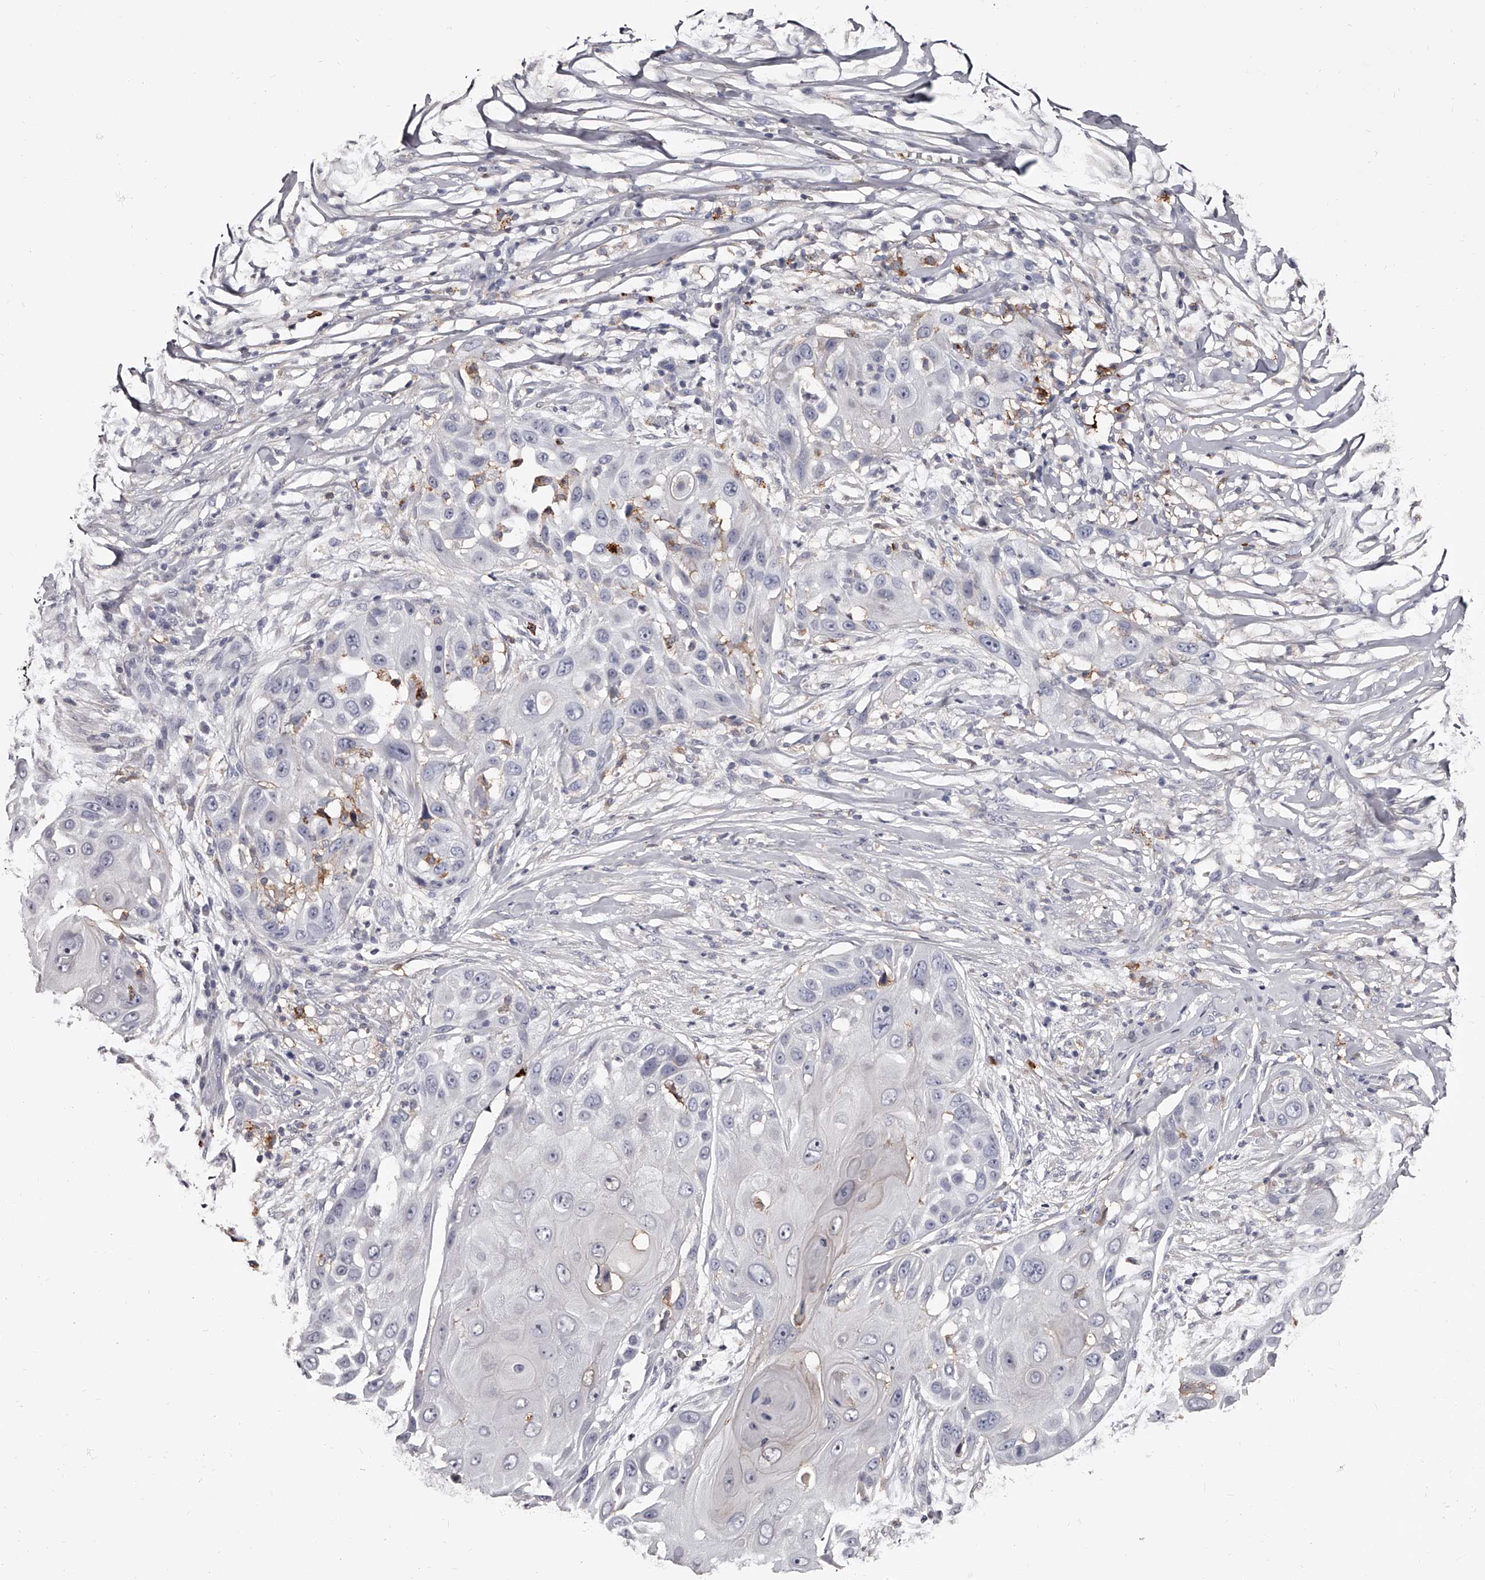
{"staining": {"intensity": "negative", "quantity": "none", "location": "none"}, "tissue": "skin cancer", "cell_type": "Tumor cells", "image_type": "cancer", "snomed": [{"axis": "morphology", "description": "Squamous cell carcinoma, NOS"}, {"axis": "topography", "description": "Skin"}], "caption": "Immunohistochemistry (IHC) histopathology image of neoplastic tissue: human skin cancer stained with DAB shows no significant protein positivity in tumor cells. The staining was performed using DAB to visualize the protein expression in brown, while the nuclei were stained in blue with hematoxylin (Magnification: 20x).", "gene": "PACSIN1", "patient": {"sex": "female", "age": 44}}